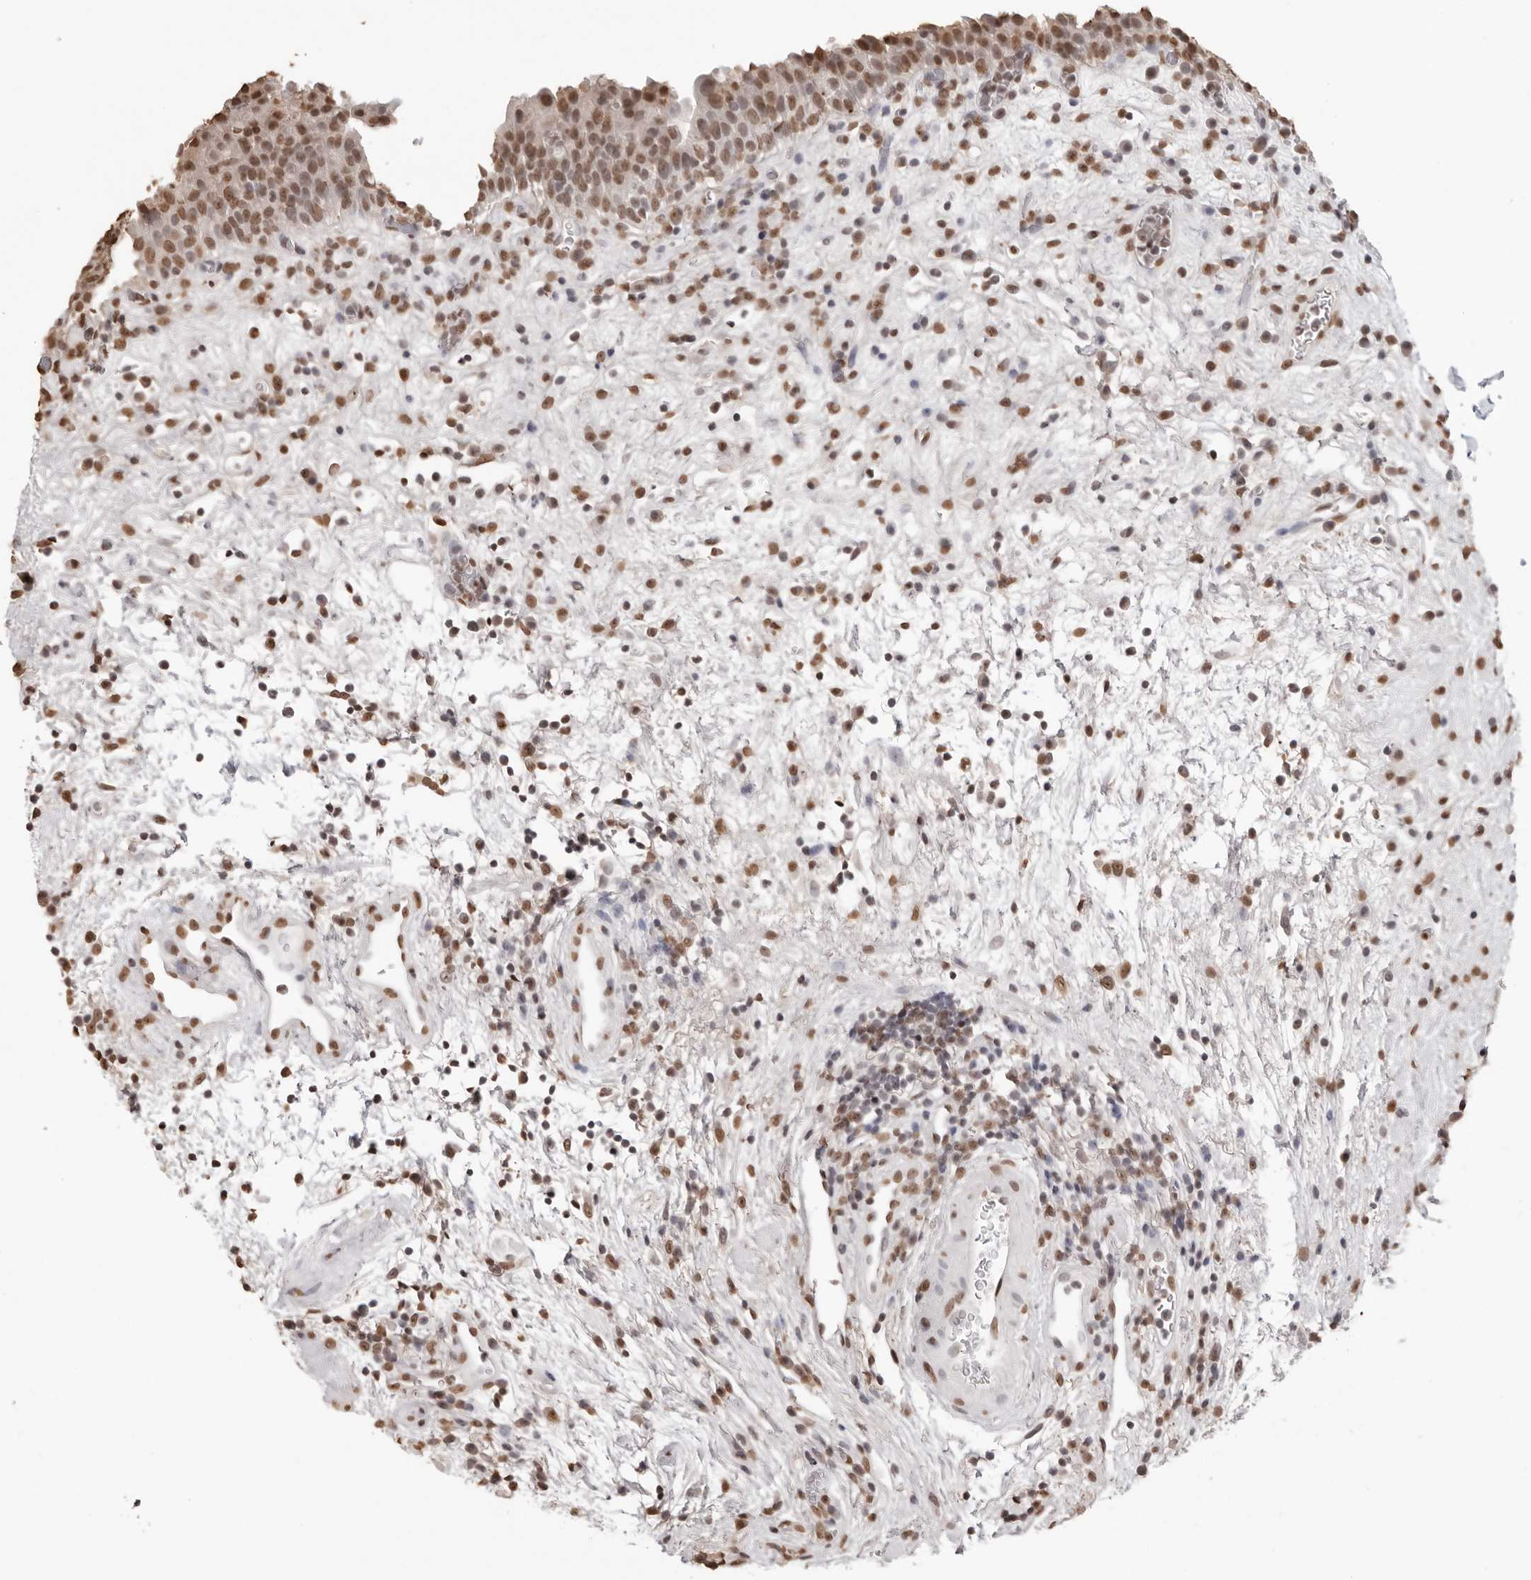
{"staining": {"intensity": "moderate", "quantity": ">75%", "location": "nuclear"}, "tissue": "urinary bladder", "cell_type": "Urothelial cells", "image_type": "normal", "snomed": [{"axis": "morphology", "description": "Normal tissue, NOS"}, {"axis": "morphology", "description": "Inflammation, NOS"}, {"axis": "topography", "description": "Urinary bladder"}], "caption": "High-power microscopy captured an immunohistochemistry photomicrograph of benign urinary bladder, revealing moderate nuclear expression in about >75% of urothelial cells.", "gene": "OLIG3", "patient": {"sex": "female", "age": 75}}